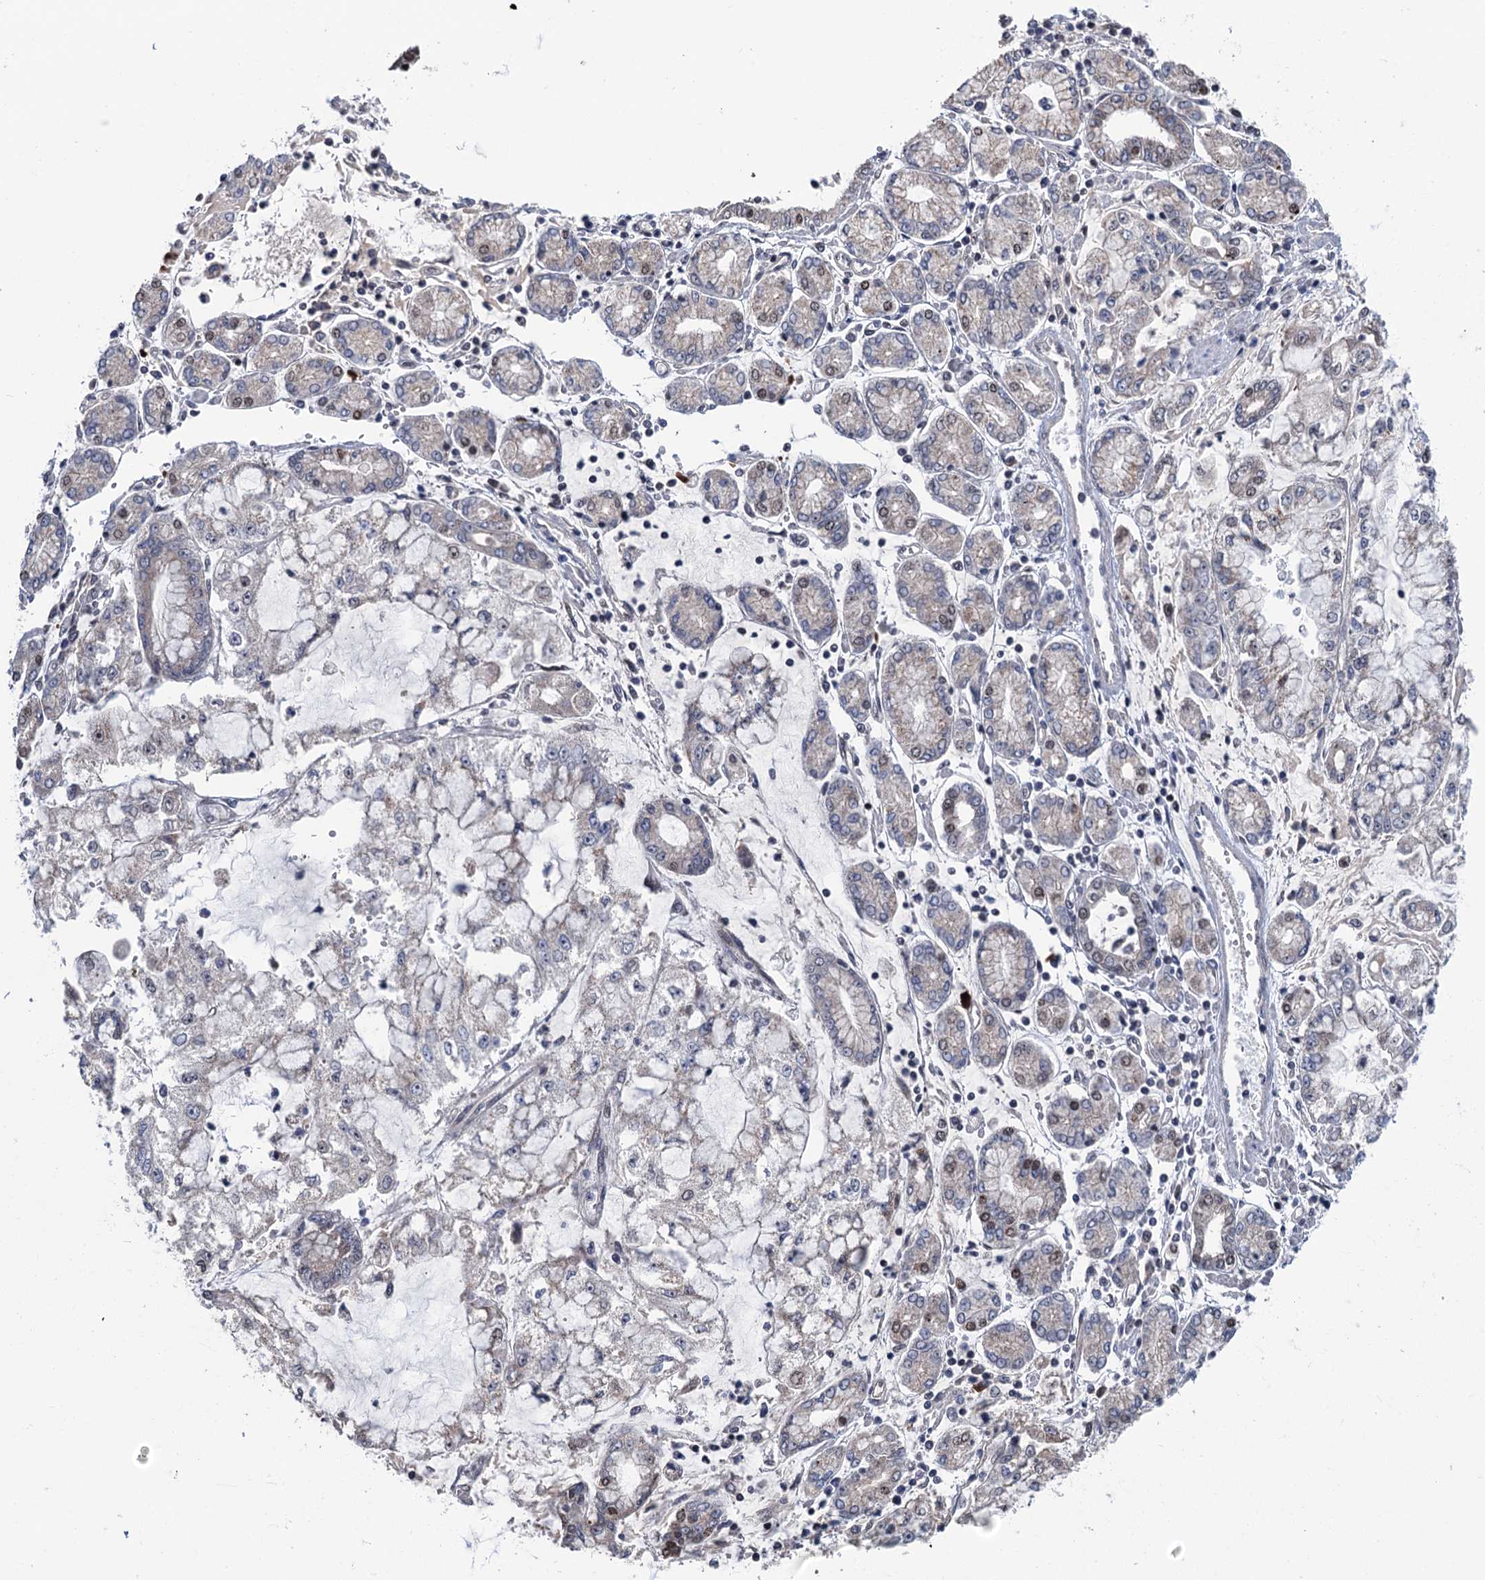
{"staining": {"intensity": "negative", "quantity": "none", "location": "none"}, "tissue": "stomach cancer", "cell_type": "Tumor cells", "image_type": "cancer", "snomed": [{"axis": "morphology", "description": "Adenocarcinoma, NOS"}, {"axis": "topography", "description": "Stomach"}], "caption": "An image of adenocarcinoma (stomach) stained for a protein exhibits no brown staining in tumor cells.", "gene": "RASSF4", "patient": {"sex": "male", "age": 76}}